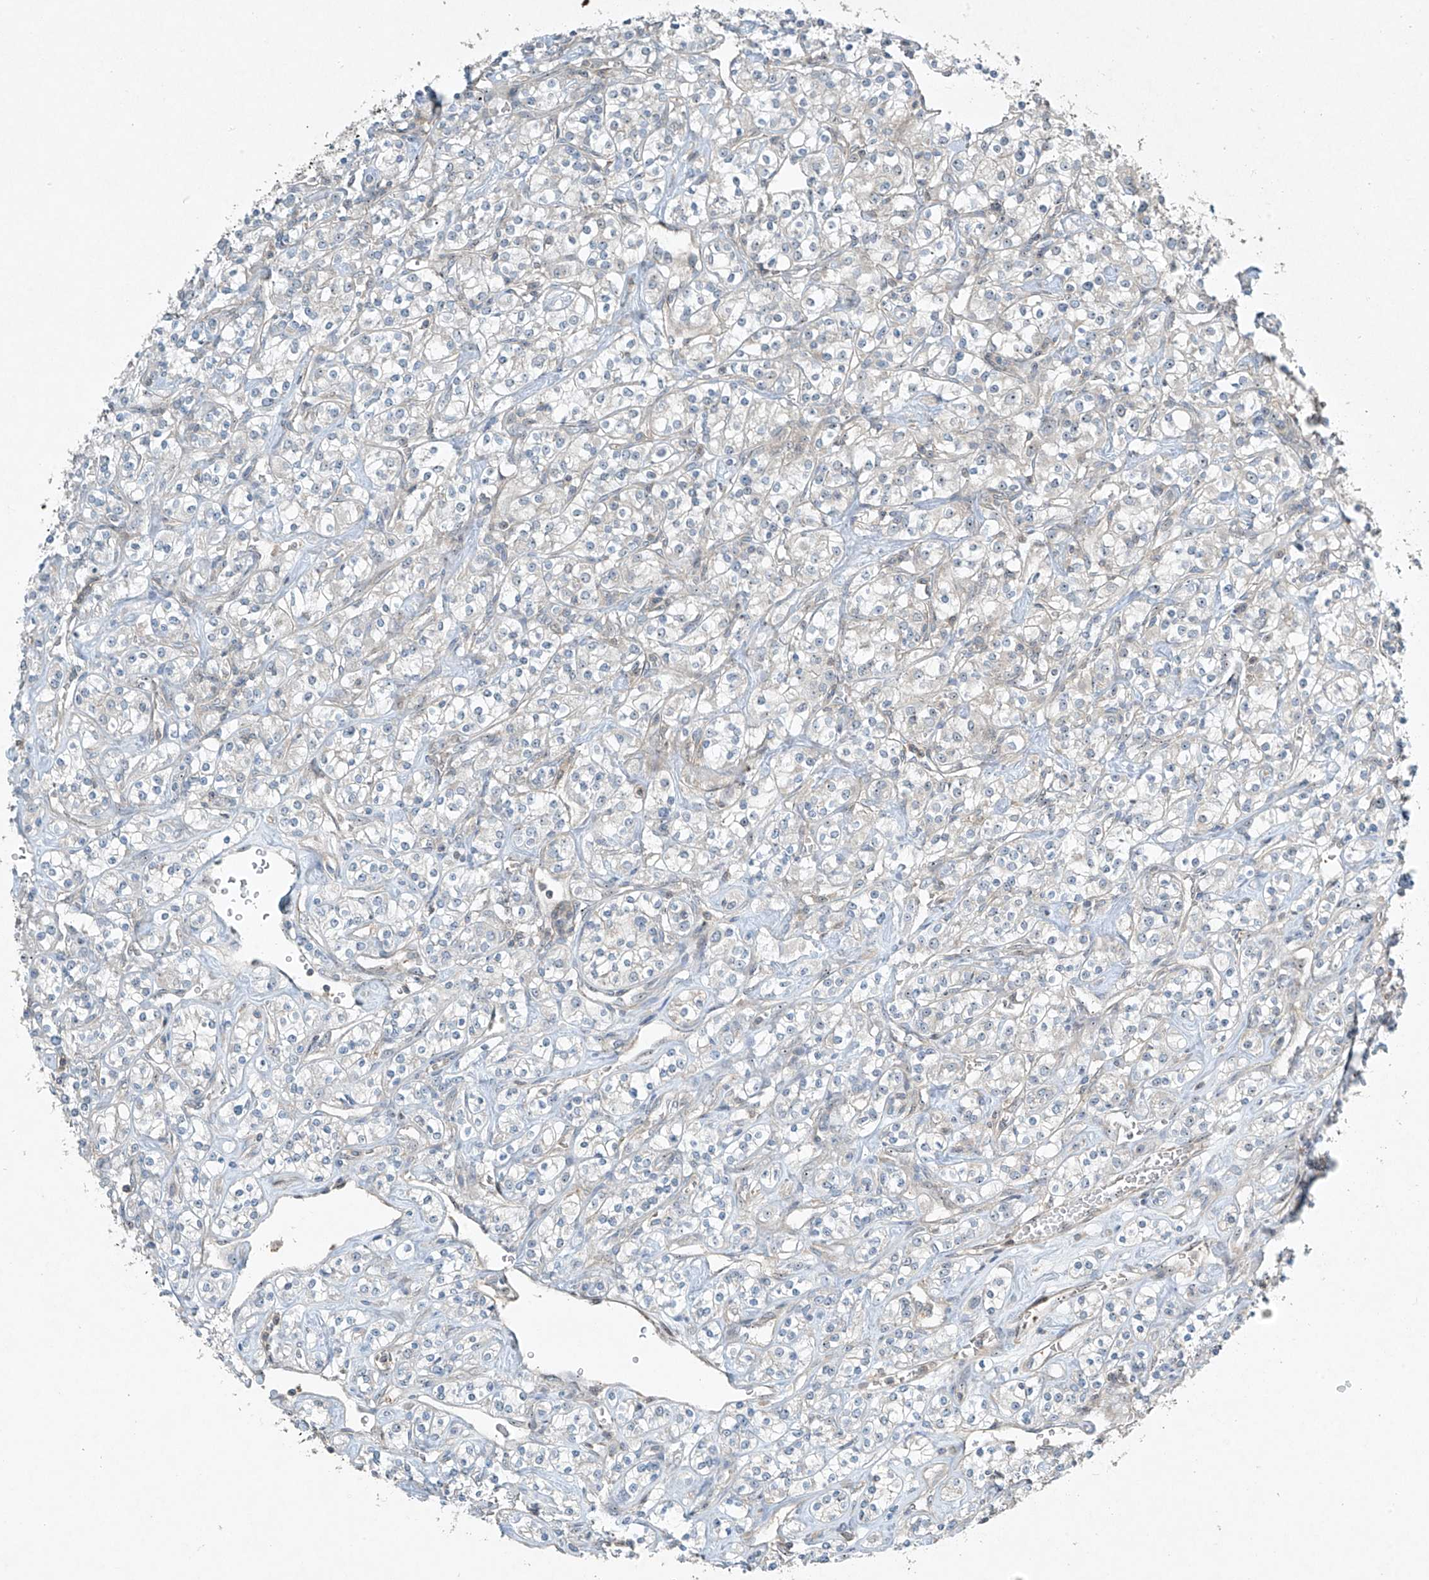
{"staining": {"intensity": "negative", "quantity": "none", "location": "none"}, "tissue": "renal cancer", "cell_type": "Tumor cells", "image_type": "cancer", "snomed": [{"axis": "morphology", "description": "Adenocarcinoma, NOS"}, {"axis": "topography", "description": "Kidney"}], "caption": "Renal cancer (adenocarcinoma) was stained to show a protein in brown. There is no significant positivity in tumor cells. (DAB IHC visualized using brightfield microscopy, high magnification).", "gene": "PPCS", "patient": {"sex": "male", "age": 77}}